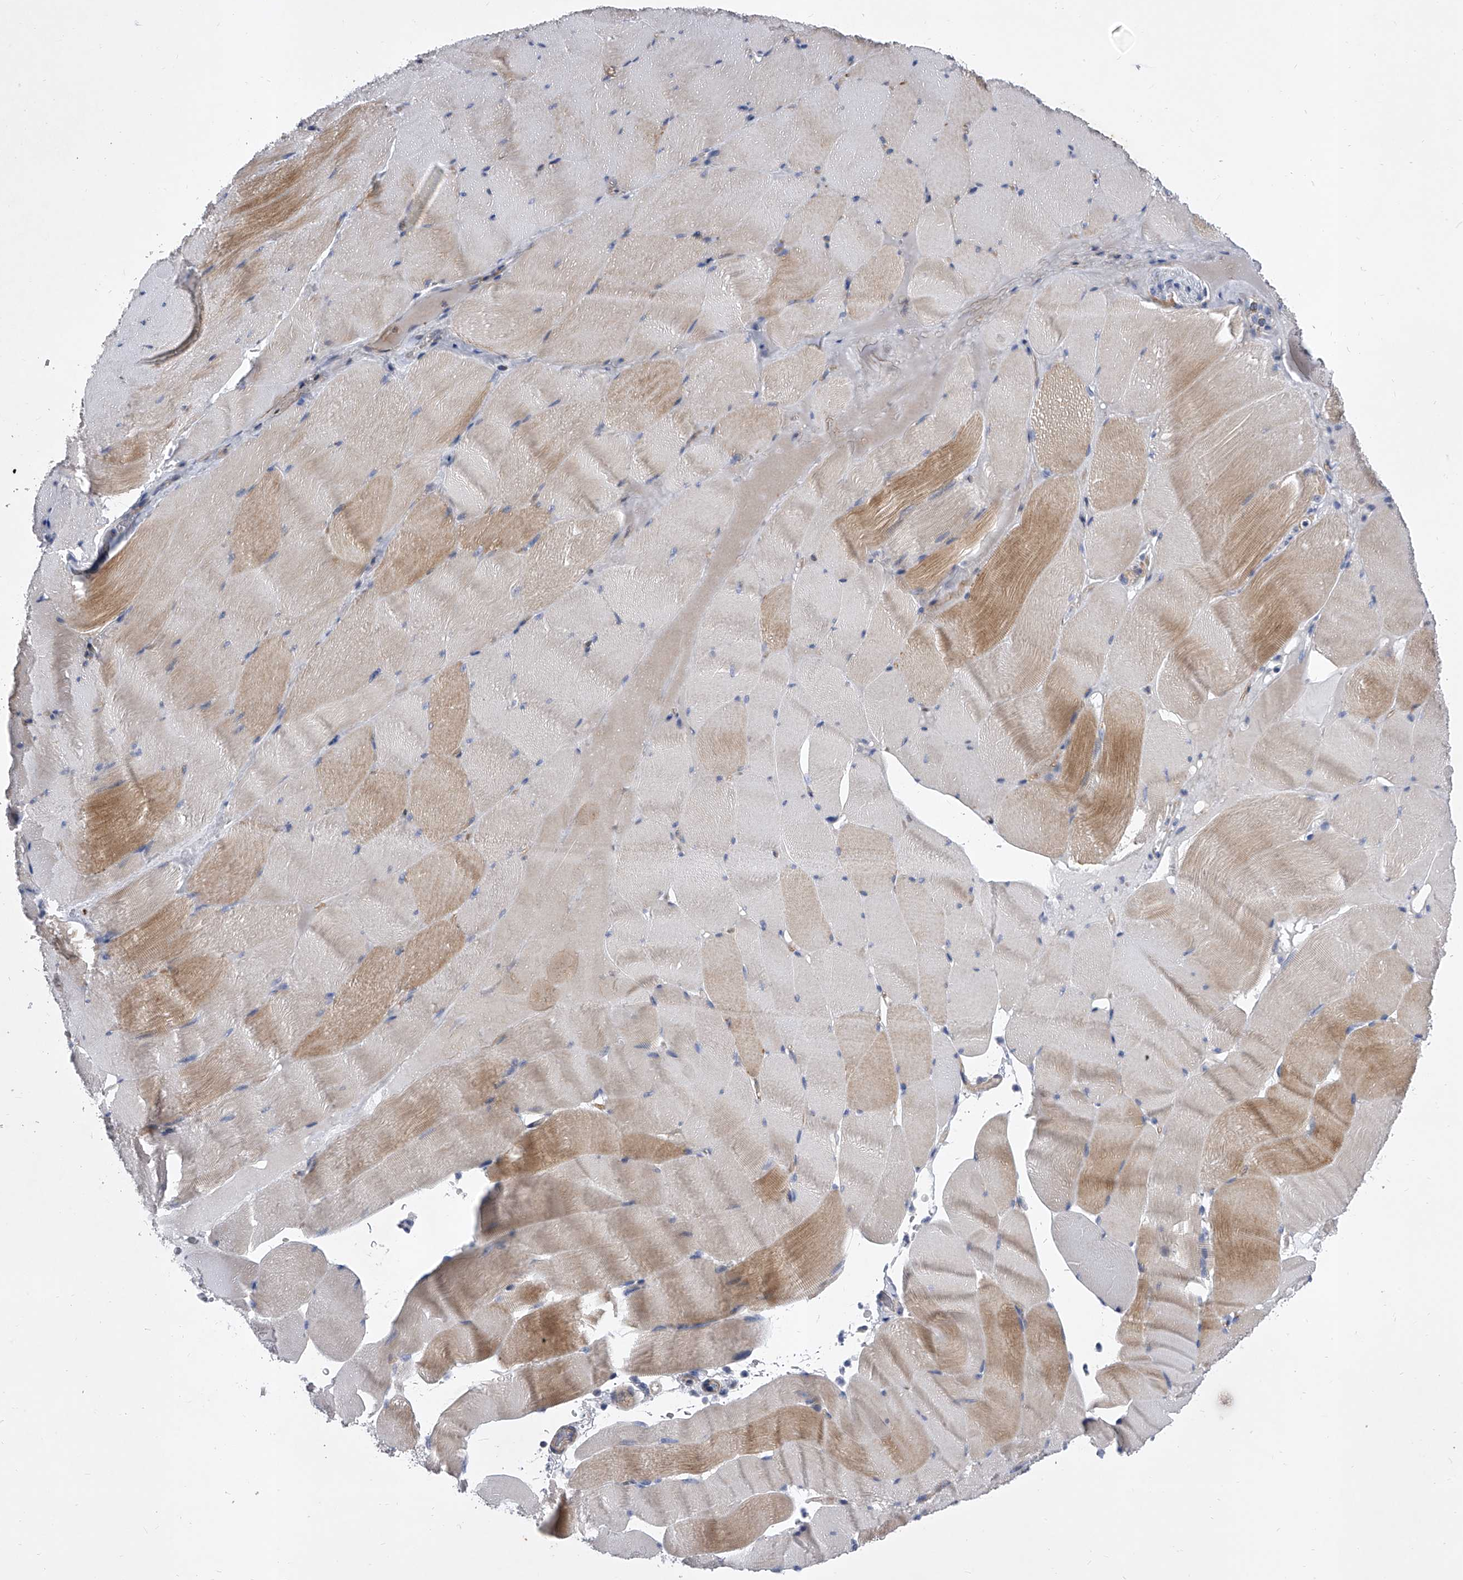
{"staining": {"intensity": "moderate", "quantity": "25%-75%", "location": "cytoplasmic/membranous"}, "tissue": "skeletal muscle", "cell_type": "Myocytes", "image_type": "normal", "snomed": [{"axis": "morphology", "description": "Normal tissue, NOS"}, {"axis": "topography", "description": "Skeletal muscle"}], "caption": "Brown immunohistochemical staining in unremarkable skeletal muscle displays moderate cytoplasmic/membranous staining in about 25%-75% of myocytes. (Stains: DAB in brown, nuclei in blue, Microscopy: brightfield microscopy at high magnification).", "gene": "ENSG00000250424", "patient": {"sex": "male", "age": 62}}